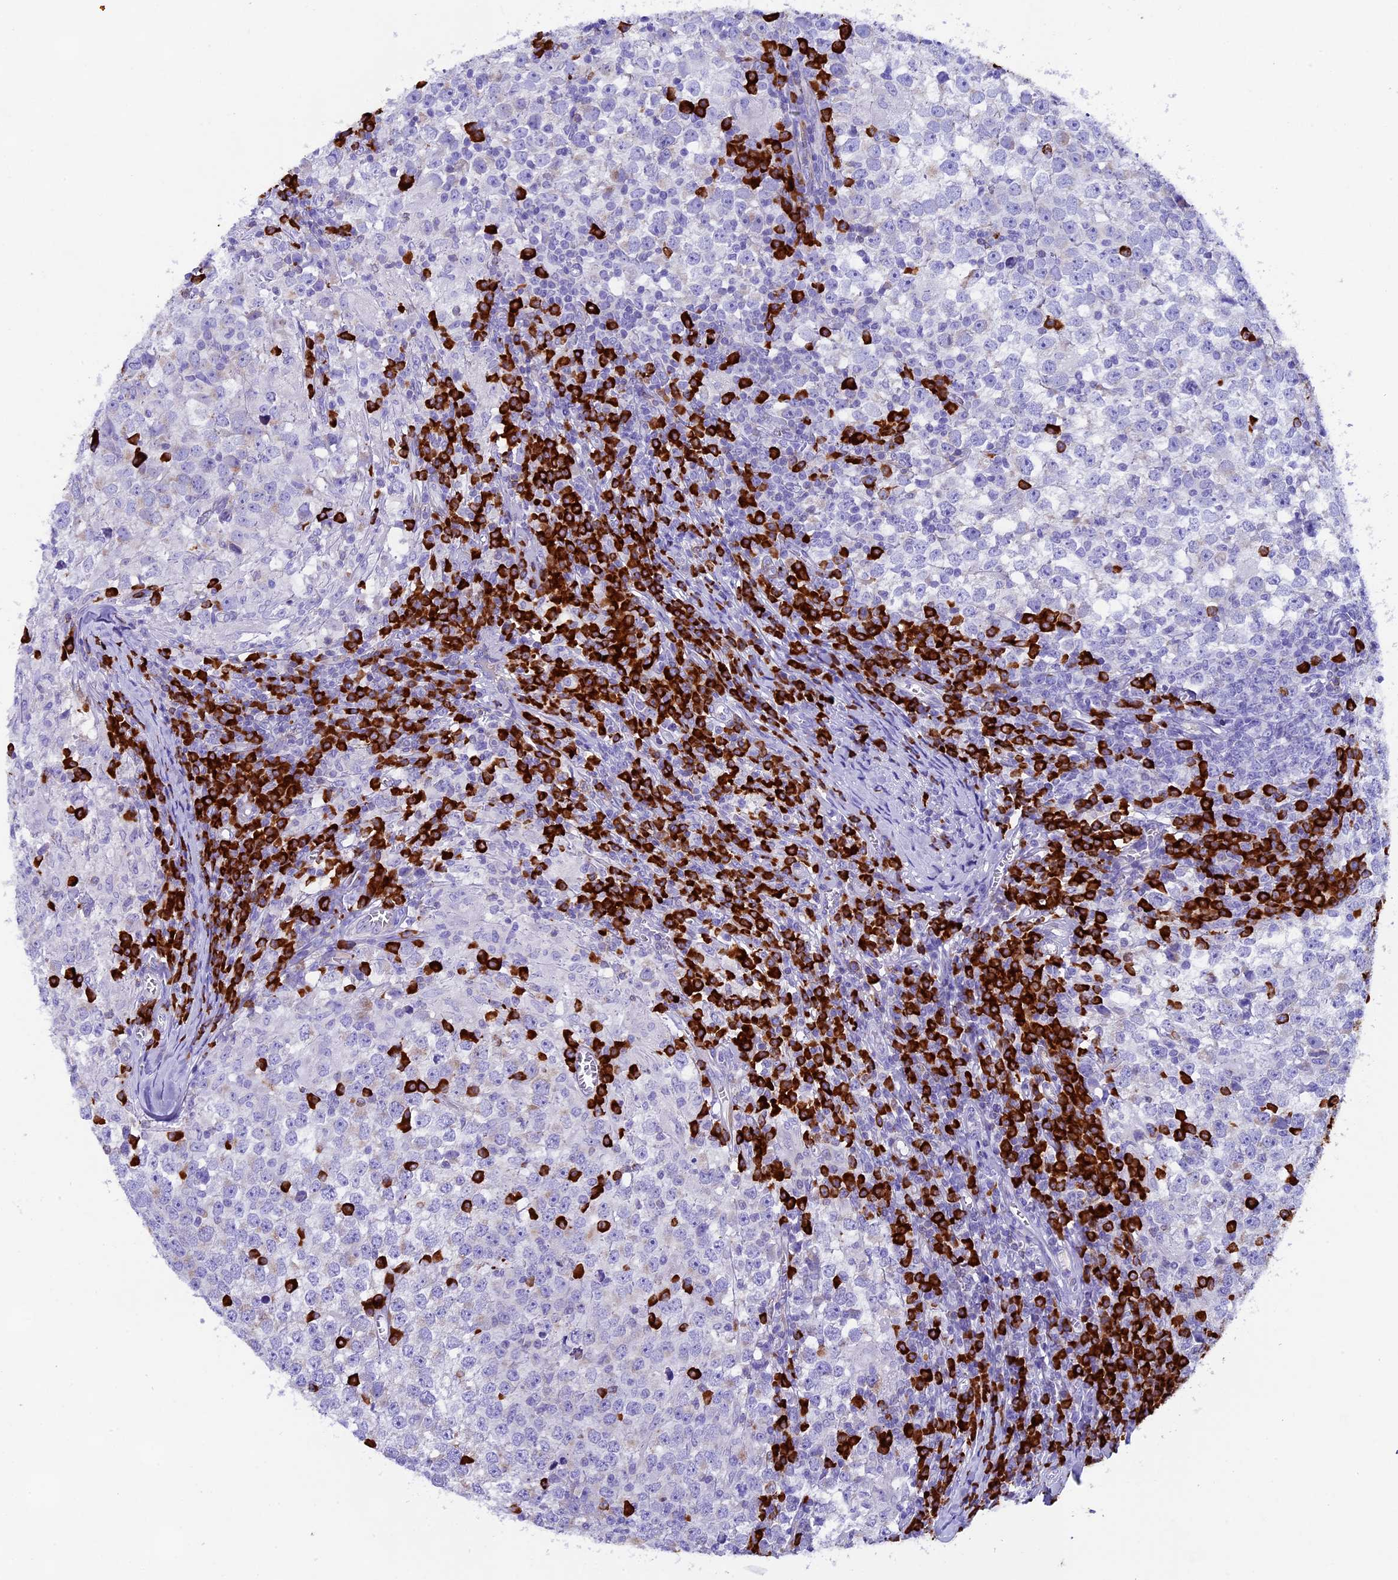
{"staining": {"intensity": "negative", "quantity": "none", "location": "none"}, "tissue": "testis cancer", "cell_type": "Tumor cells", "image_type": "cancer", "snomed": [{"axis": "morphology", "description": "Seminoma, NOS"}, {"axis": "topography", "description": "Testis"}], "caption": "A histopathology image of human seminoma (testis) is negative for staining in tumor cells. (DAB immunohistochemistry (IHC) visualized using brightfield microscopy, high magnification).", "gene": "FKBP11", "patient": {"sex": "male", "age": 65}}